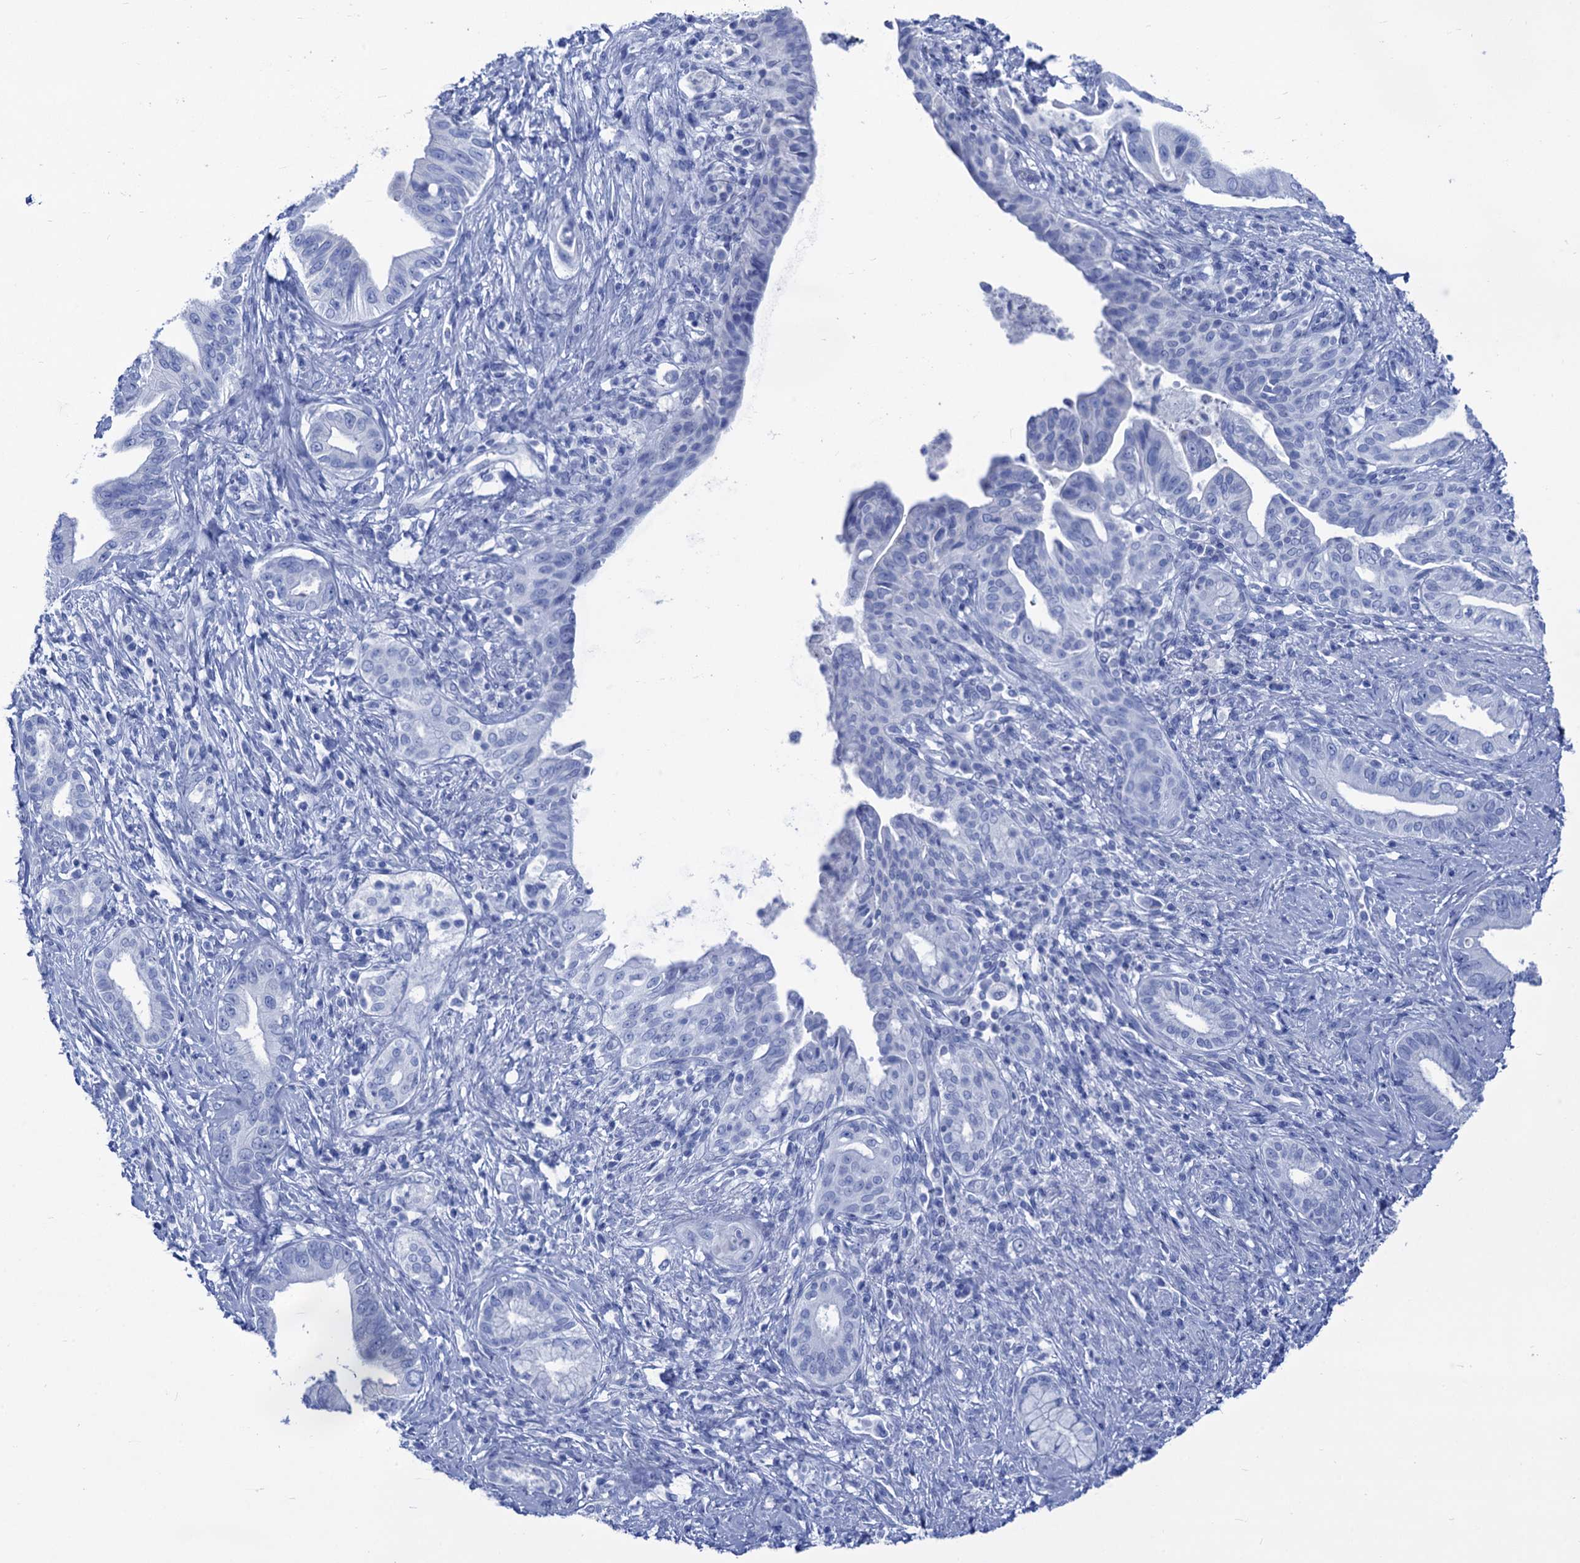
{"staining": {"intensity": "negative", "quantity": "none", "location": "none"}, "tissue": "pancreatic cancer", "cell_type": "Tumor cells", "image_type": "cancer", "snomed": [{"axis": "morphology", "description": "Adenocarcinoma, NOS"}, {"axis": "topography", "description": "Pancreas"}], "caption": "The immunohistochemistry (IHC) photomicrograph has no significant expression in tumor cells of pancreatic adenocarcinoma tissue.", "gene": "CABYR", "patient": {"sex": "female", "age": 55}}